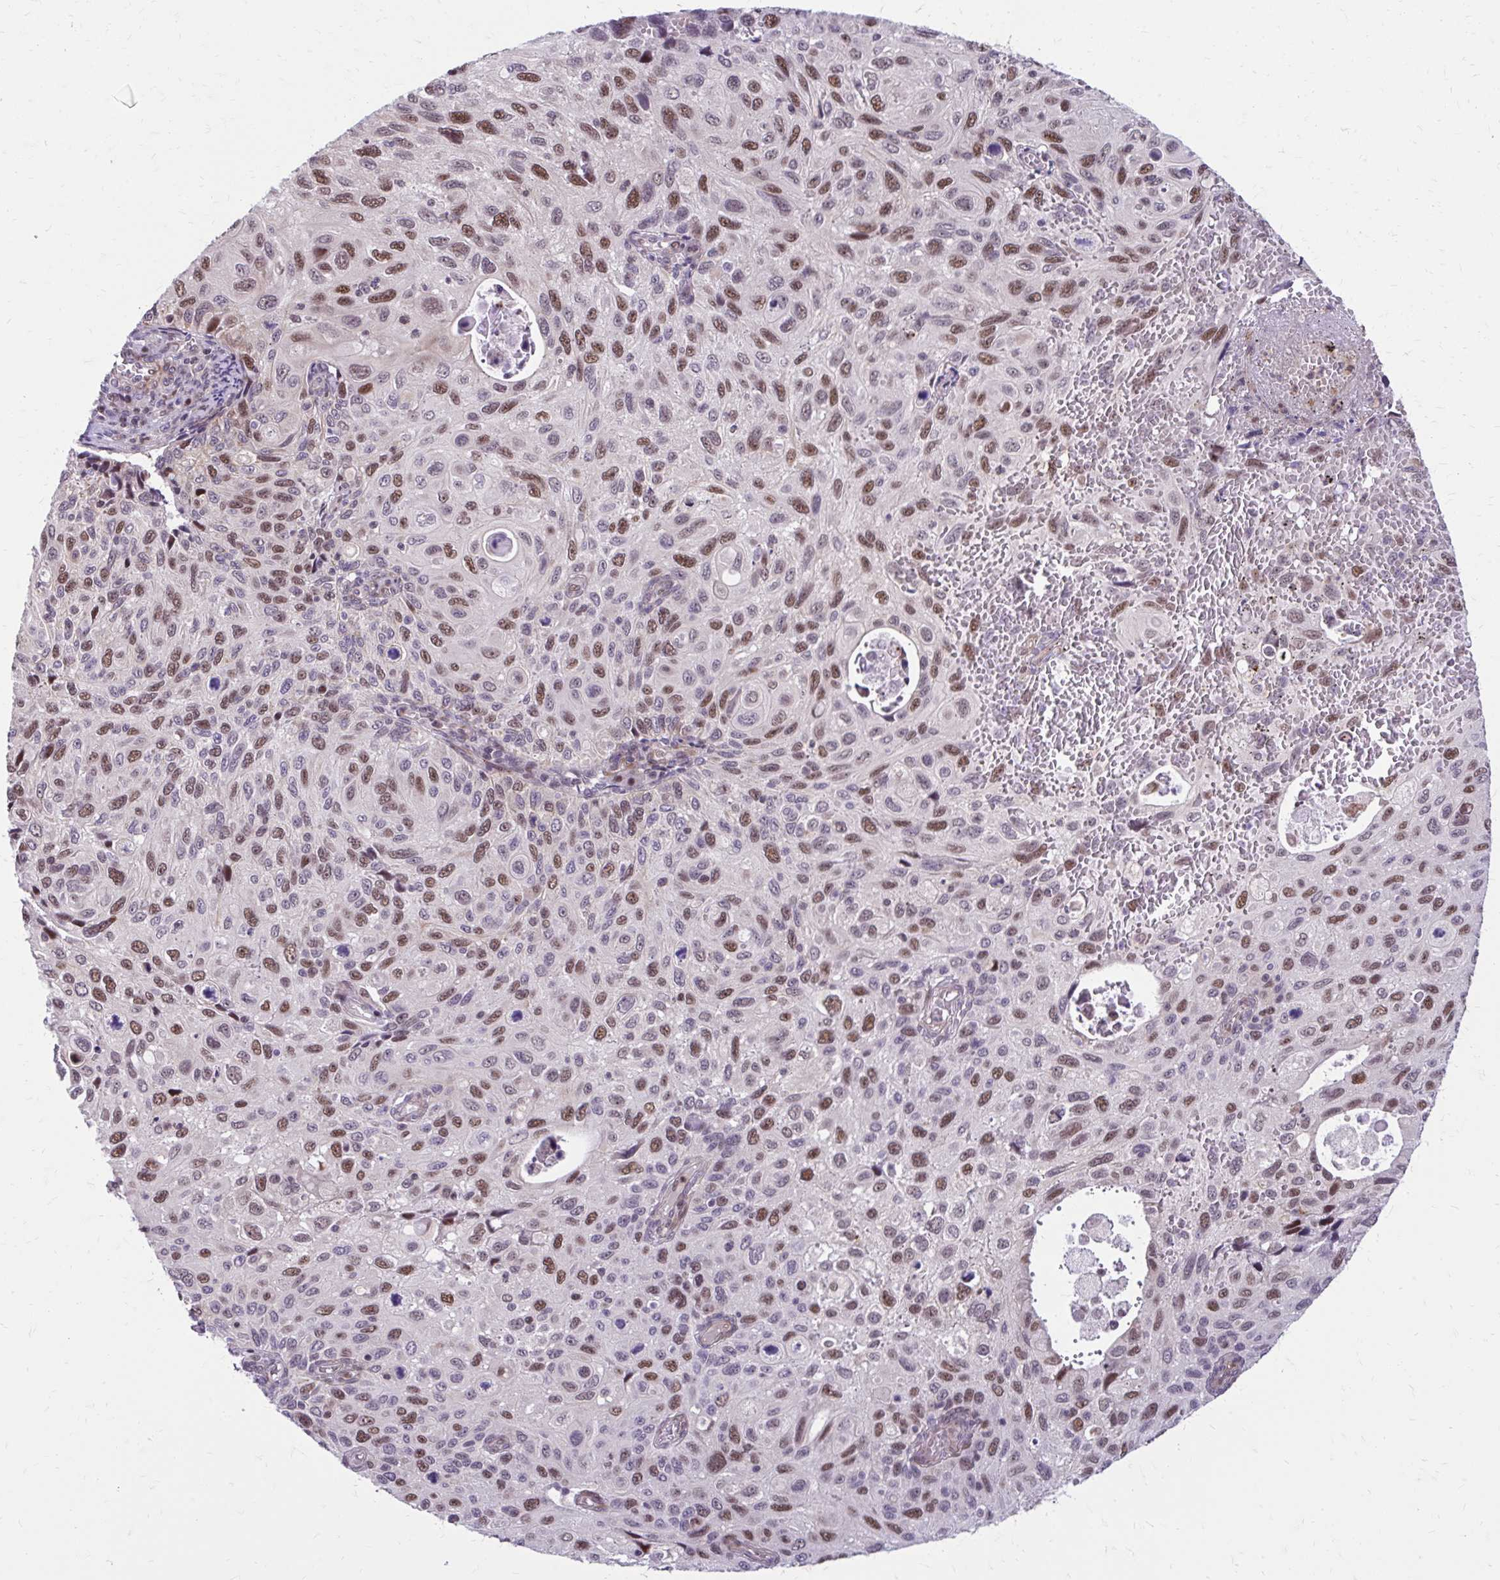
{"staining": {"intensity": "moderate", "quantity": ">75%", "location": "nuclear"}, "tissue": "cervical cancer", "cell_type": "Tumor cells", "image_type": "cancer", "snomed": [{"axis": "morphology", "description": "Squamous cell carcinoma, NOS"}, {"axis": "topography", "description": "Cervix"}], "caption": "Protein analysis of cervical squamous cell carcinoma tissue exhibits moderate nuclear expression in approximately >75% of tumor cells. Immunohistochemistry stains the protein in brown and the nuclei are stained blue.", "gene": "ANKRD30B", "patient": {"sex": "female", "age": 70}}